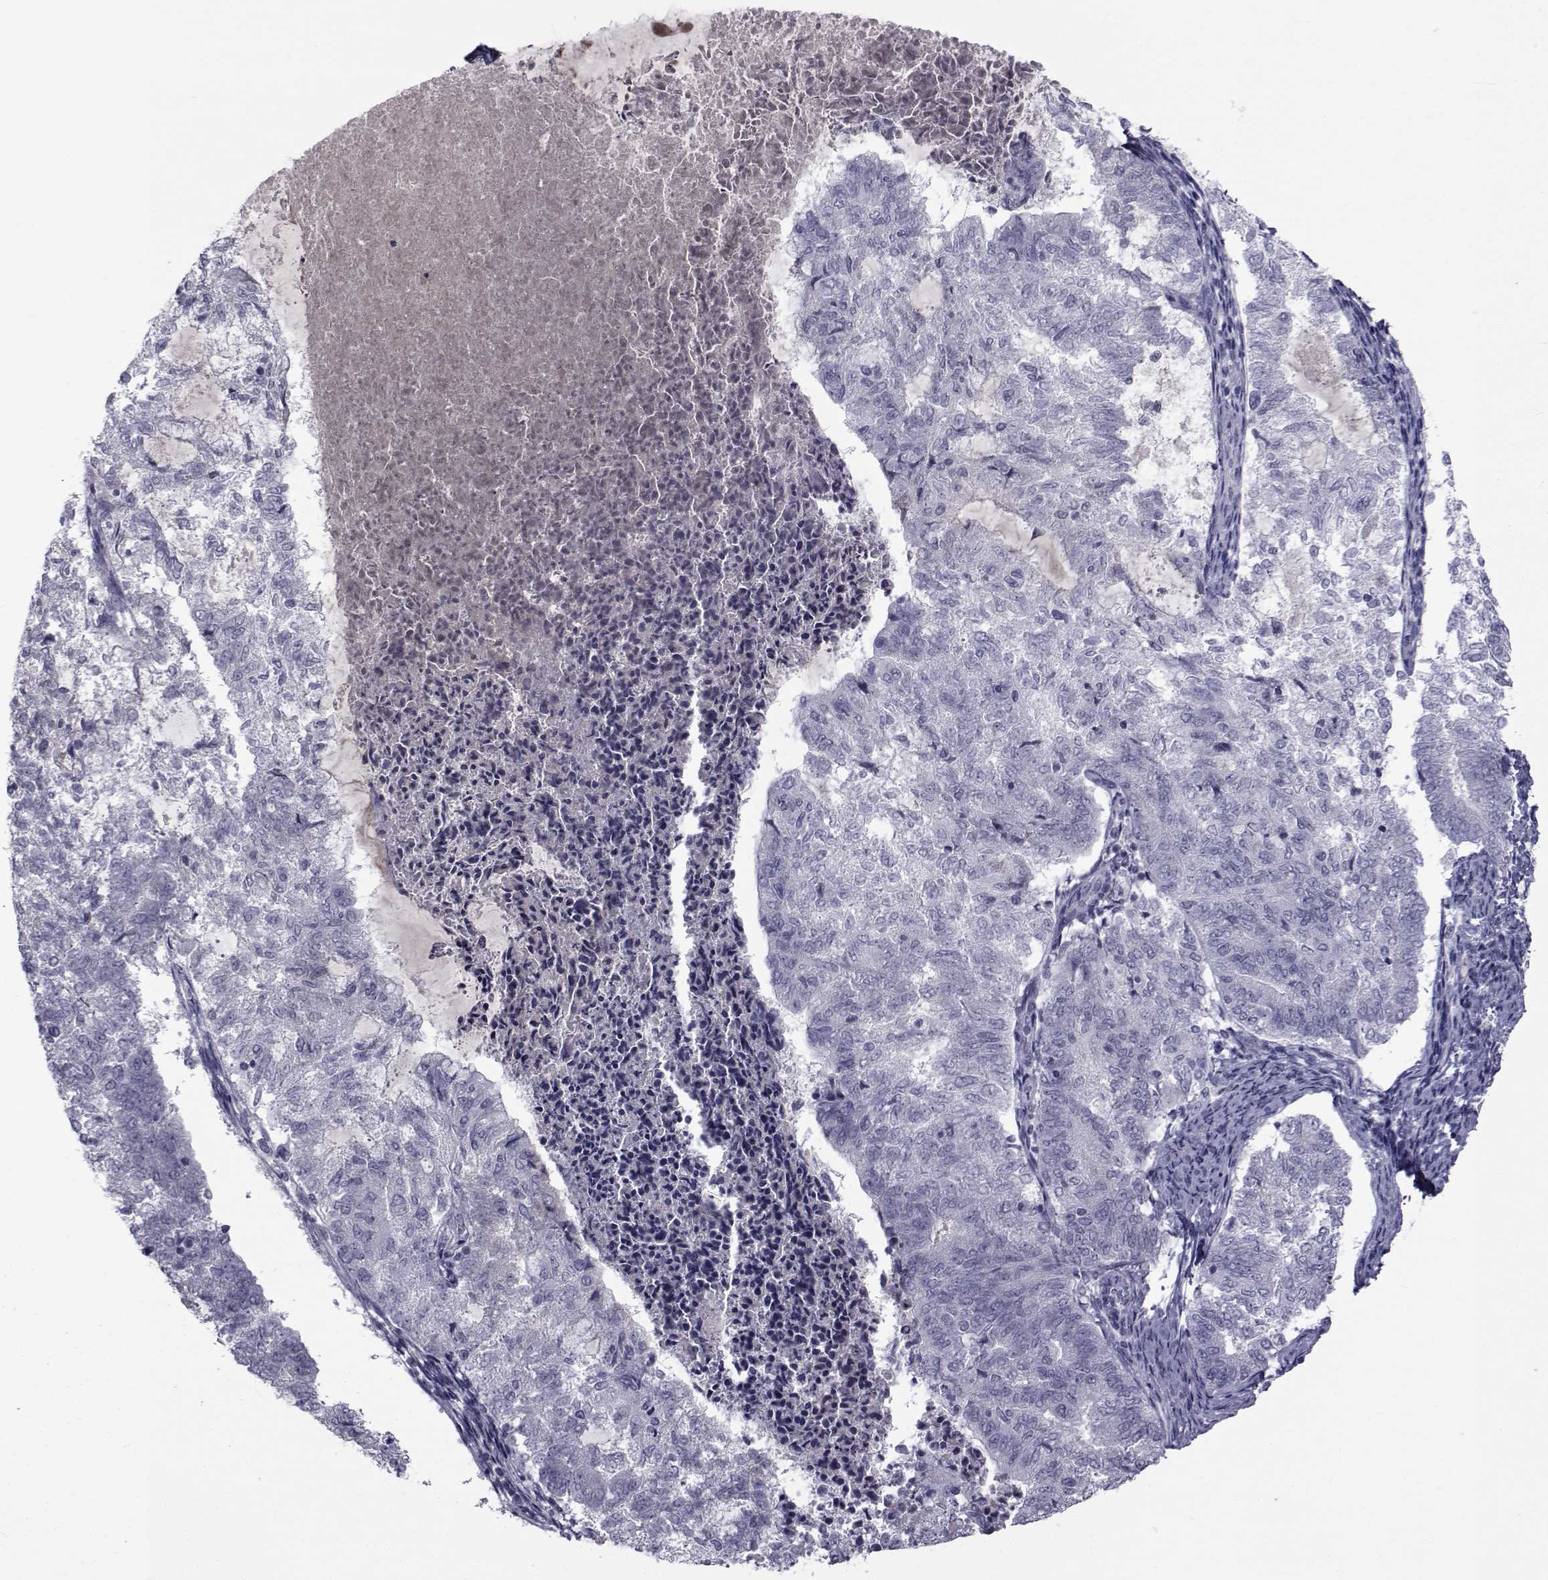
{"staining": {"intensity": "negative", "quantity": "none", "location": "none"}, "tissue": "endometrial cancer", "cell_type": "Tumor cells", "image_type": "cancer", "snomed": [{"axis": "morphology", "description": "Adenocarcinoma, NOS"}, {"axis": "topography", "description": "Endometrium"}], "caption": "Protein analysis of adenocarcinoma (endometrial) reveals no significant staining in tumor cells.", "gene": "PAX2", "patient": {"sex": "female", "age": 65}}